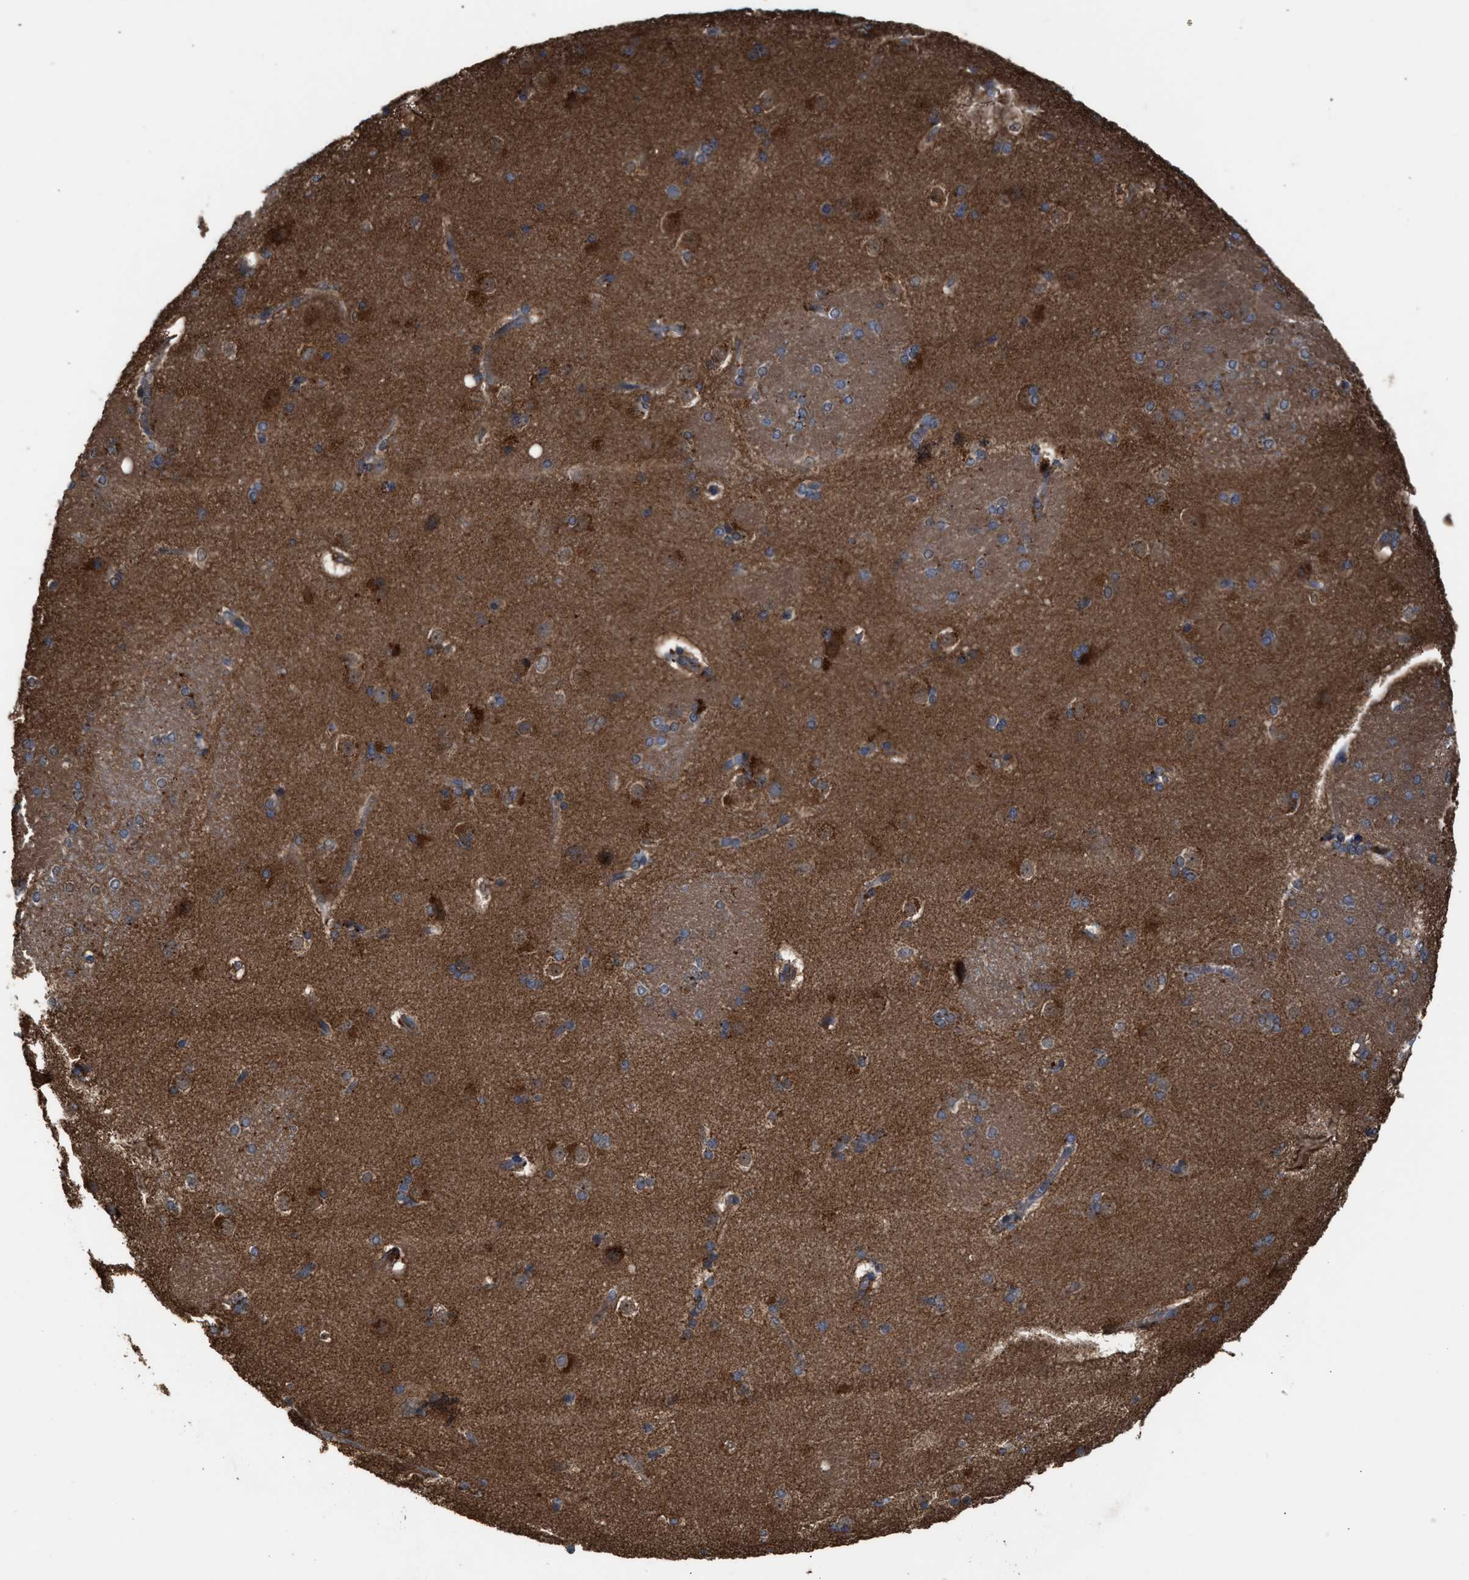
{"staining": {"intensity": "moderate", "quantity": "25%-75%", "location": "cytoplasmic/membranous"}, "tissue": "caudate", "cell_type": "Glial cells", "image_type": "normal", "snomed": [{"axis": "morphology", "description": "Normal tissue, NOS"}, {"axis": "topography", "description": "Lateral ventricle wall"}], "caption": "This image displays immunohistochemistry (IHC) staining of benign caudate, with medium moderate cytoplasmic/membranous expression in about 25%-75% of glial cells.", "gene": "ELMO3", "patient": {"sex": "female", "age": 19}}